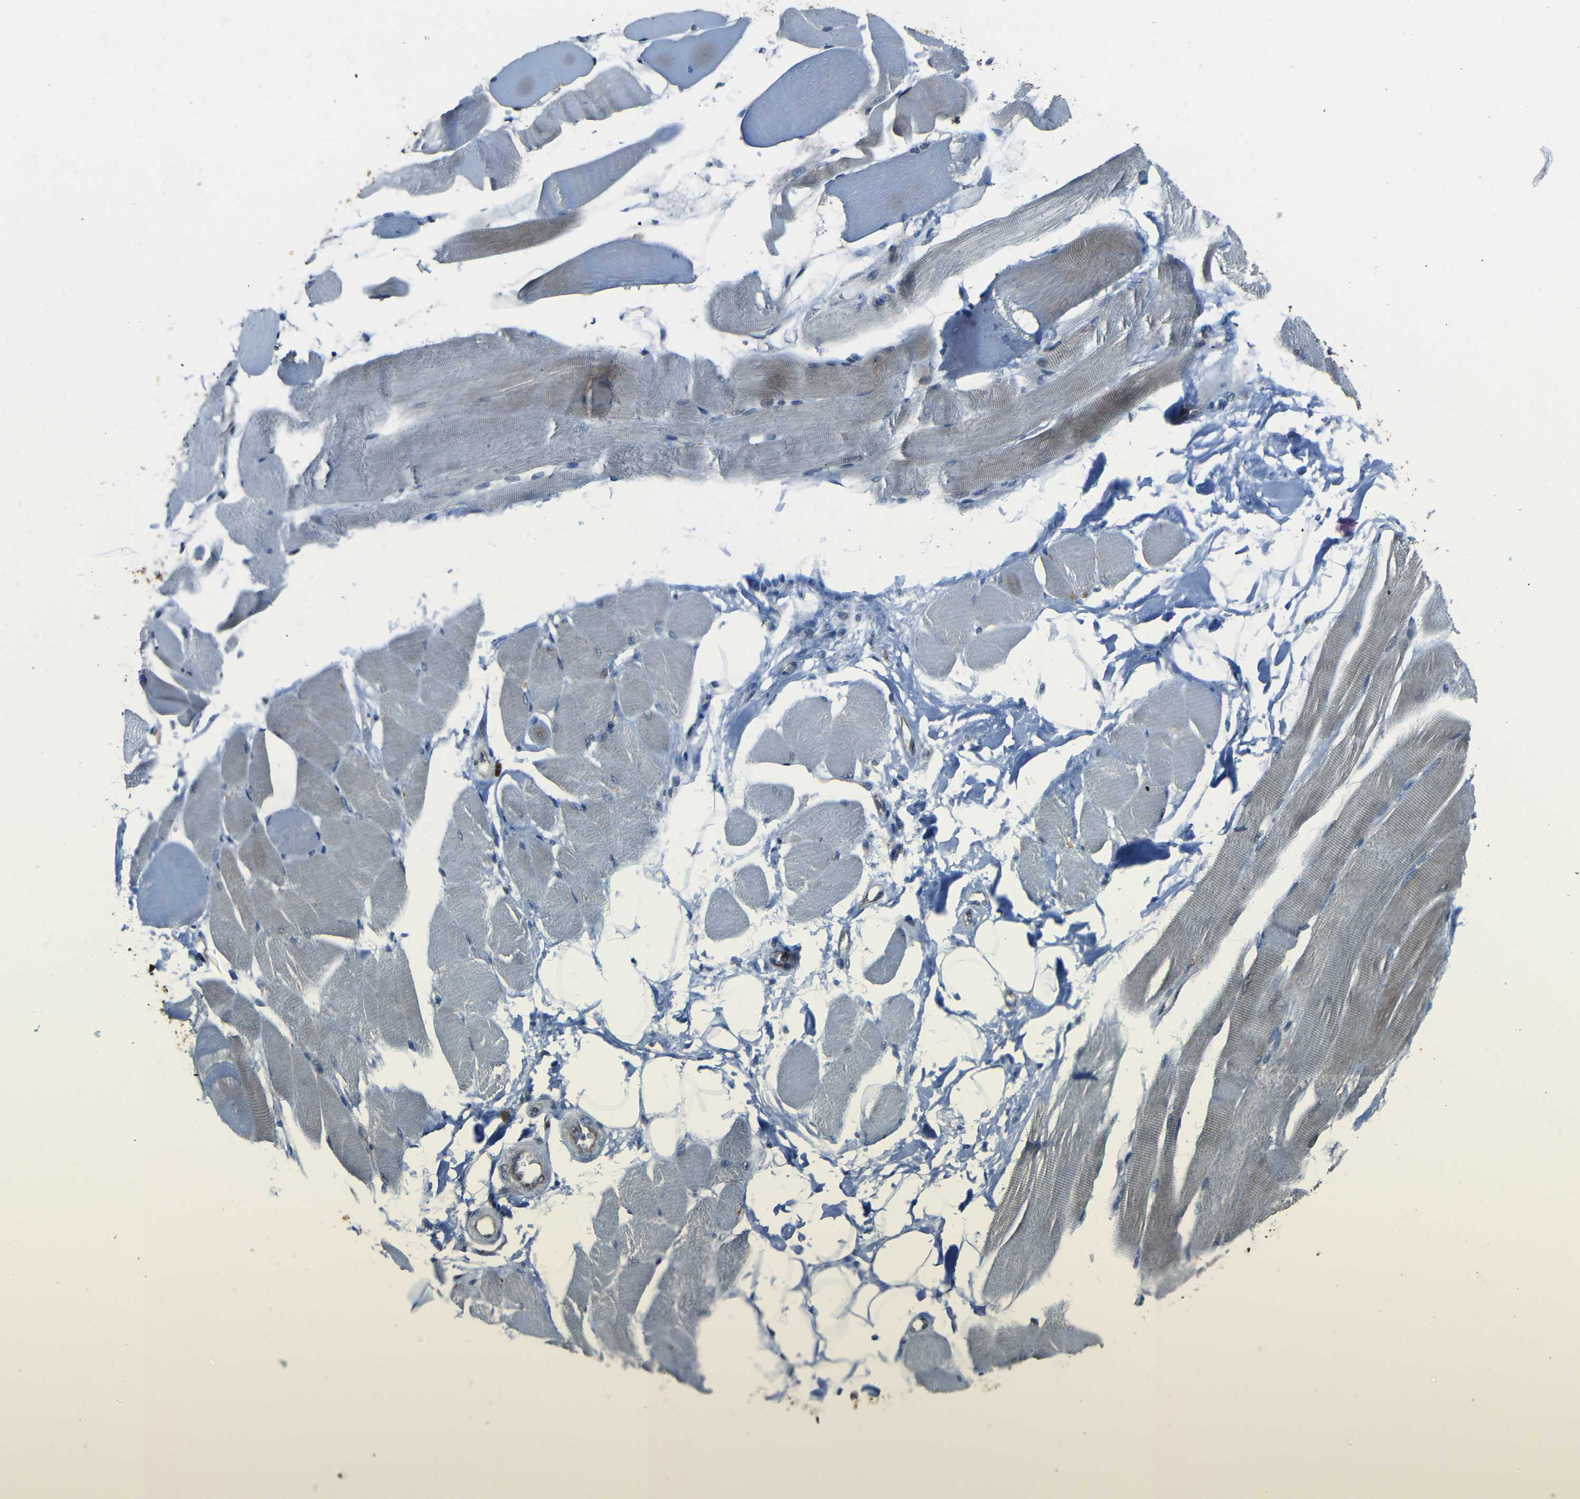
{"staining": {"intensity": "moderate", "quantity": "<25%", "location": "cytoplasmic/membranous"}, "tissue": "skeletal muscle", "cell_type": "Myocytes", "image_type": "normal", "snomed": [{"axis": "morphology", "description": "Normal tissue, NOS"}, {"axis": "topography", "description": "Skeletal muscle"}, {"axis": "topography", "description": "Peripheral nerve tissue"}], "caption": "Immunohistochemical staining of unremarkable skeletal muscle shows moderate cytoplasmic/membranous protein positivity in about <25% of myocytes. (IHC, brightfield microscopy, high magnification).", "gene": "DNAJC5", "patient": {"sex": "female", "age": 84}}